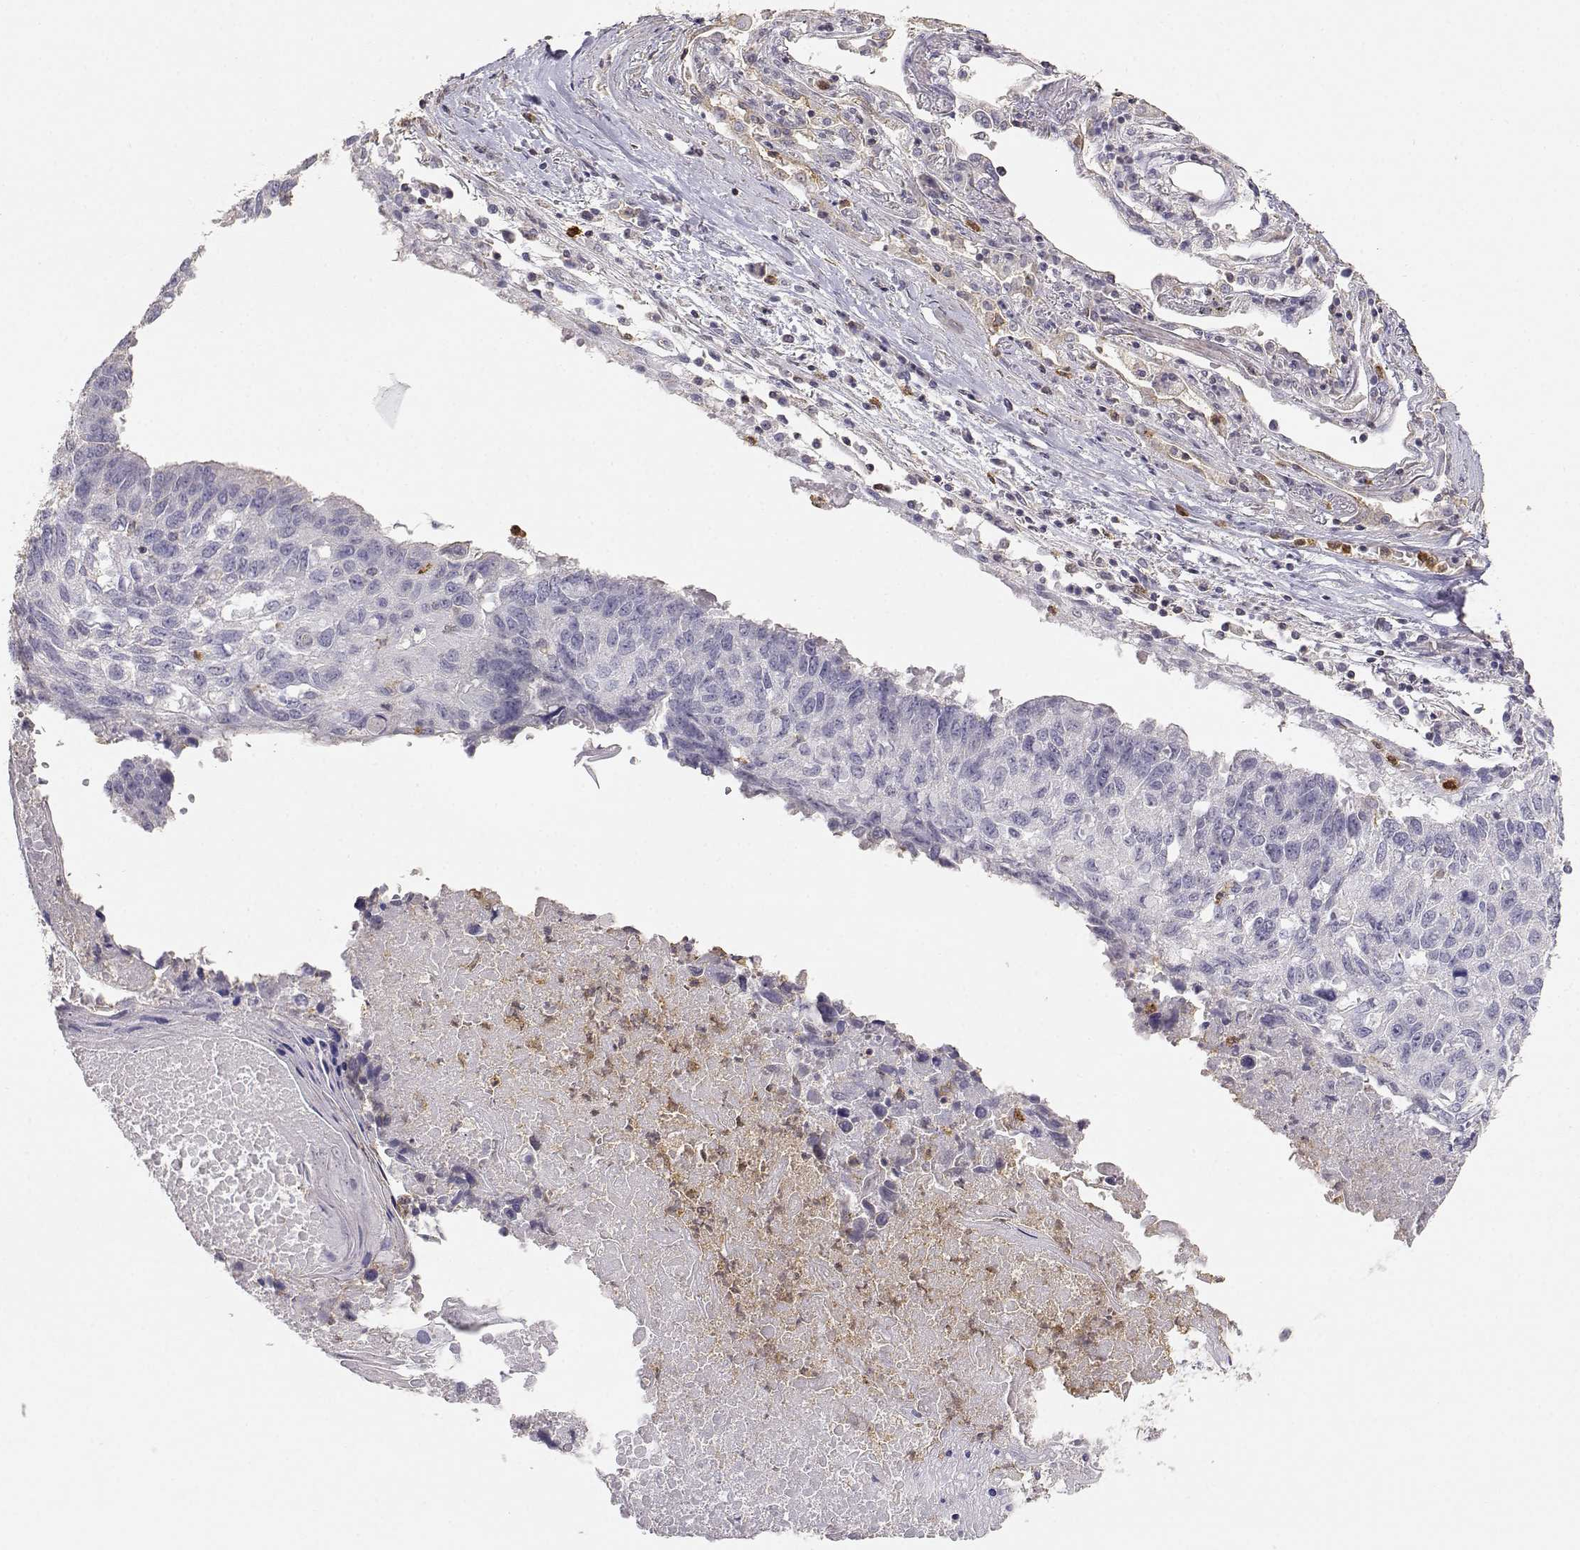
{"staining": {"intensity": "negative", "quantity": "none", "location": "none"}, "tissue": "lung cancer", "cell_type": "Tumor cells", "image_type": "cancer", "snomed": [{"axis": "morphology", "description": "Squamous cell carcinoma, NOS"}, {"axis": "topography", "description": "Lung"}], "caption": "IHC micrograph of neoplastic tissue: human lung cancer stained with DAB exhibits no significant protein expression in tumor cells.", "gene": "TNFRSF10C", "patient": {"sex": "male", "age": 73}}